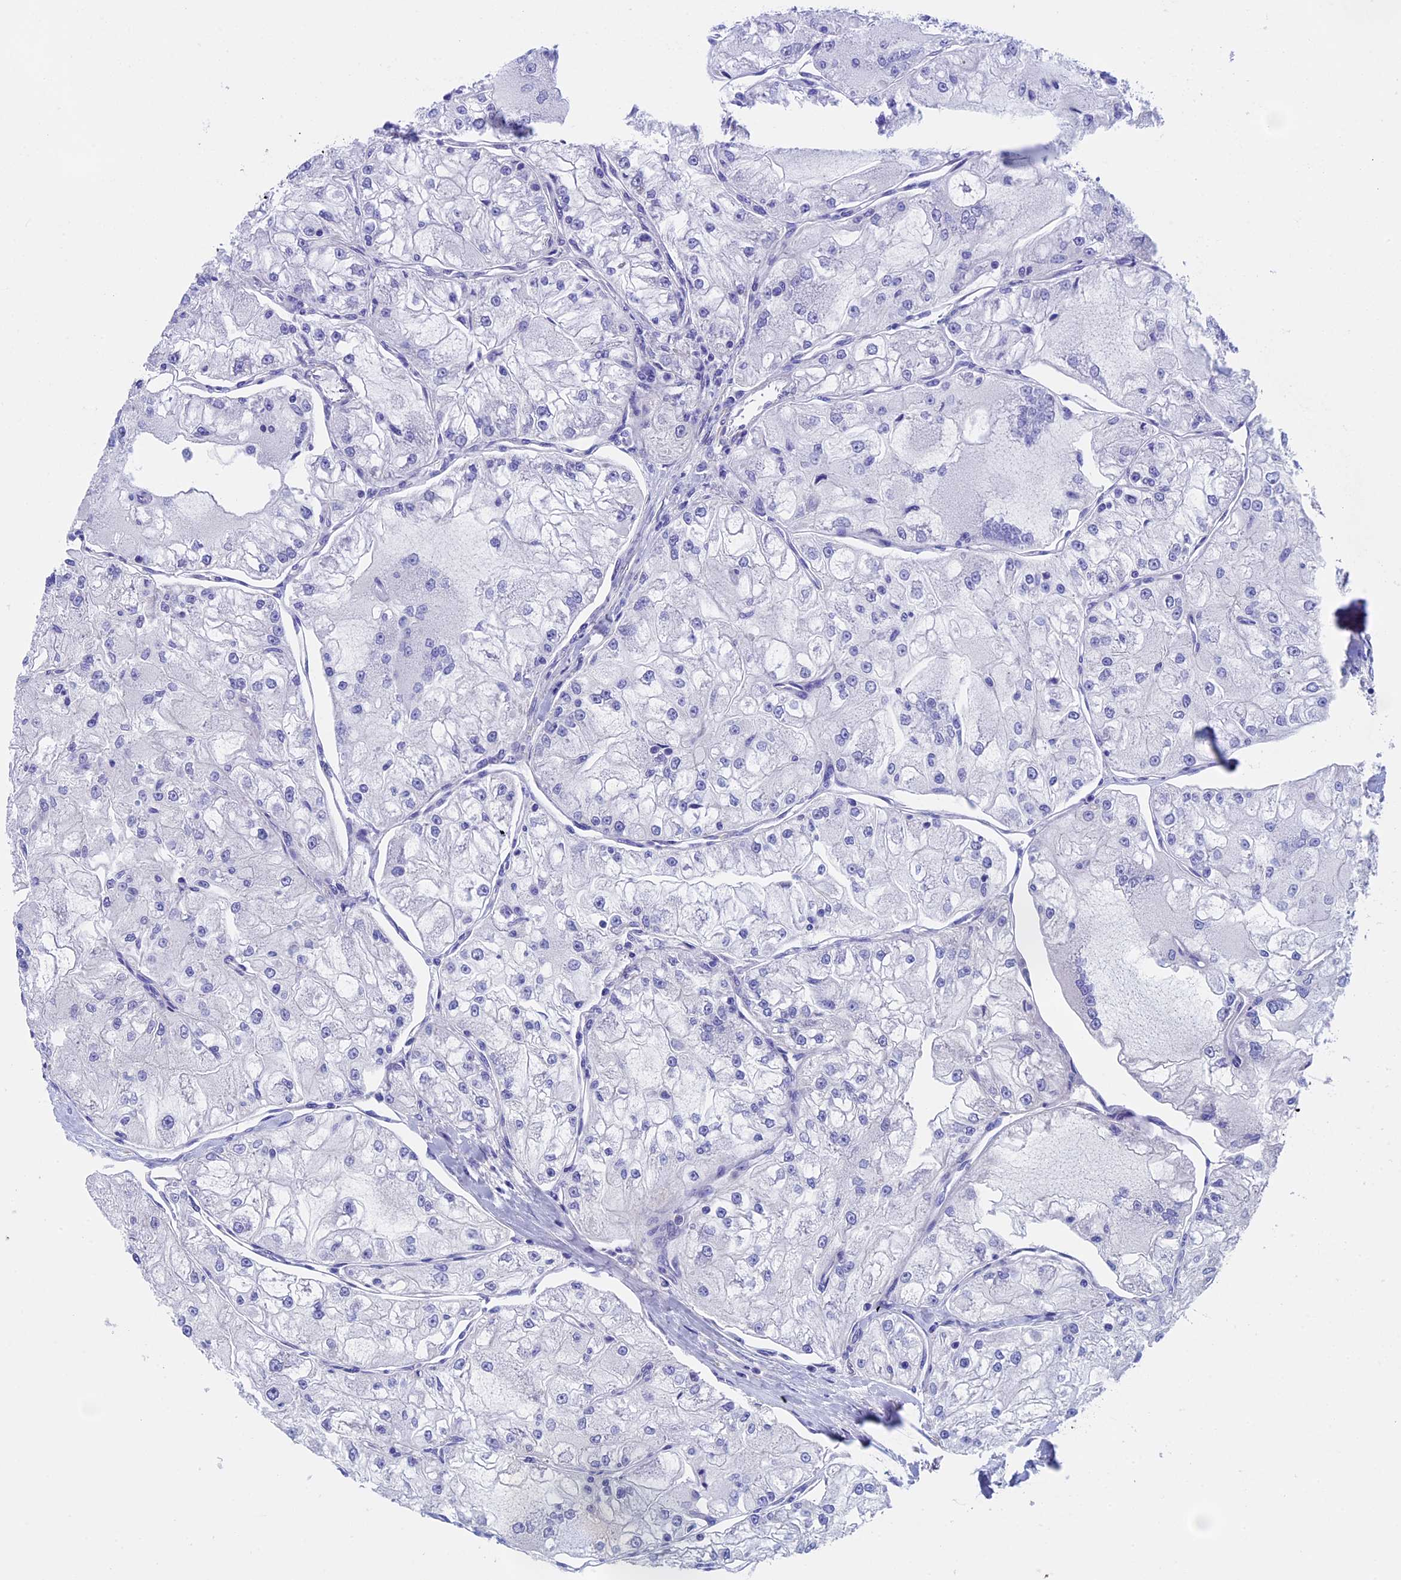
{"staining": {"intensity": "negative", "quantity": "none", "location": "none"}, "tissue": "renal cancer", "cell_type": "Tumor cells", "image_type": "cancer", "snomed": [{"axis": "morphology", "description": "Adenocarcinoma, NOS"}, {"axis": "topography", "description": "Kidney"}], "caption": "High power microscopy micrograph of an immunohistochemistry image of renal cancer, revealing no significant expression in tumor cells. (Immunohistochemistry (ihc), brightfield microscopy, high magnification).", "gene": "ADH7", "patient": {"sex": "female", "age": 72}}